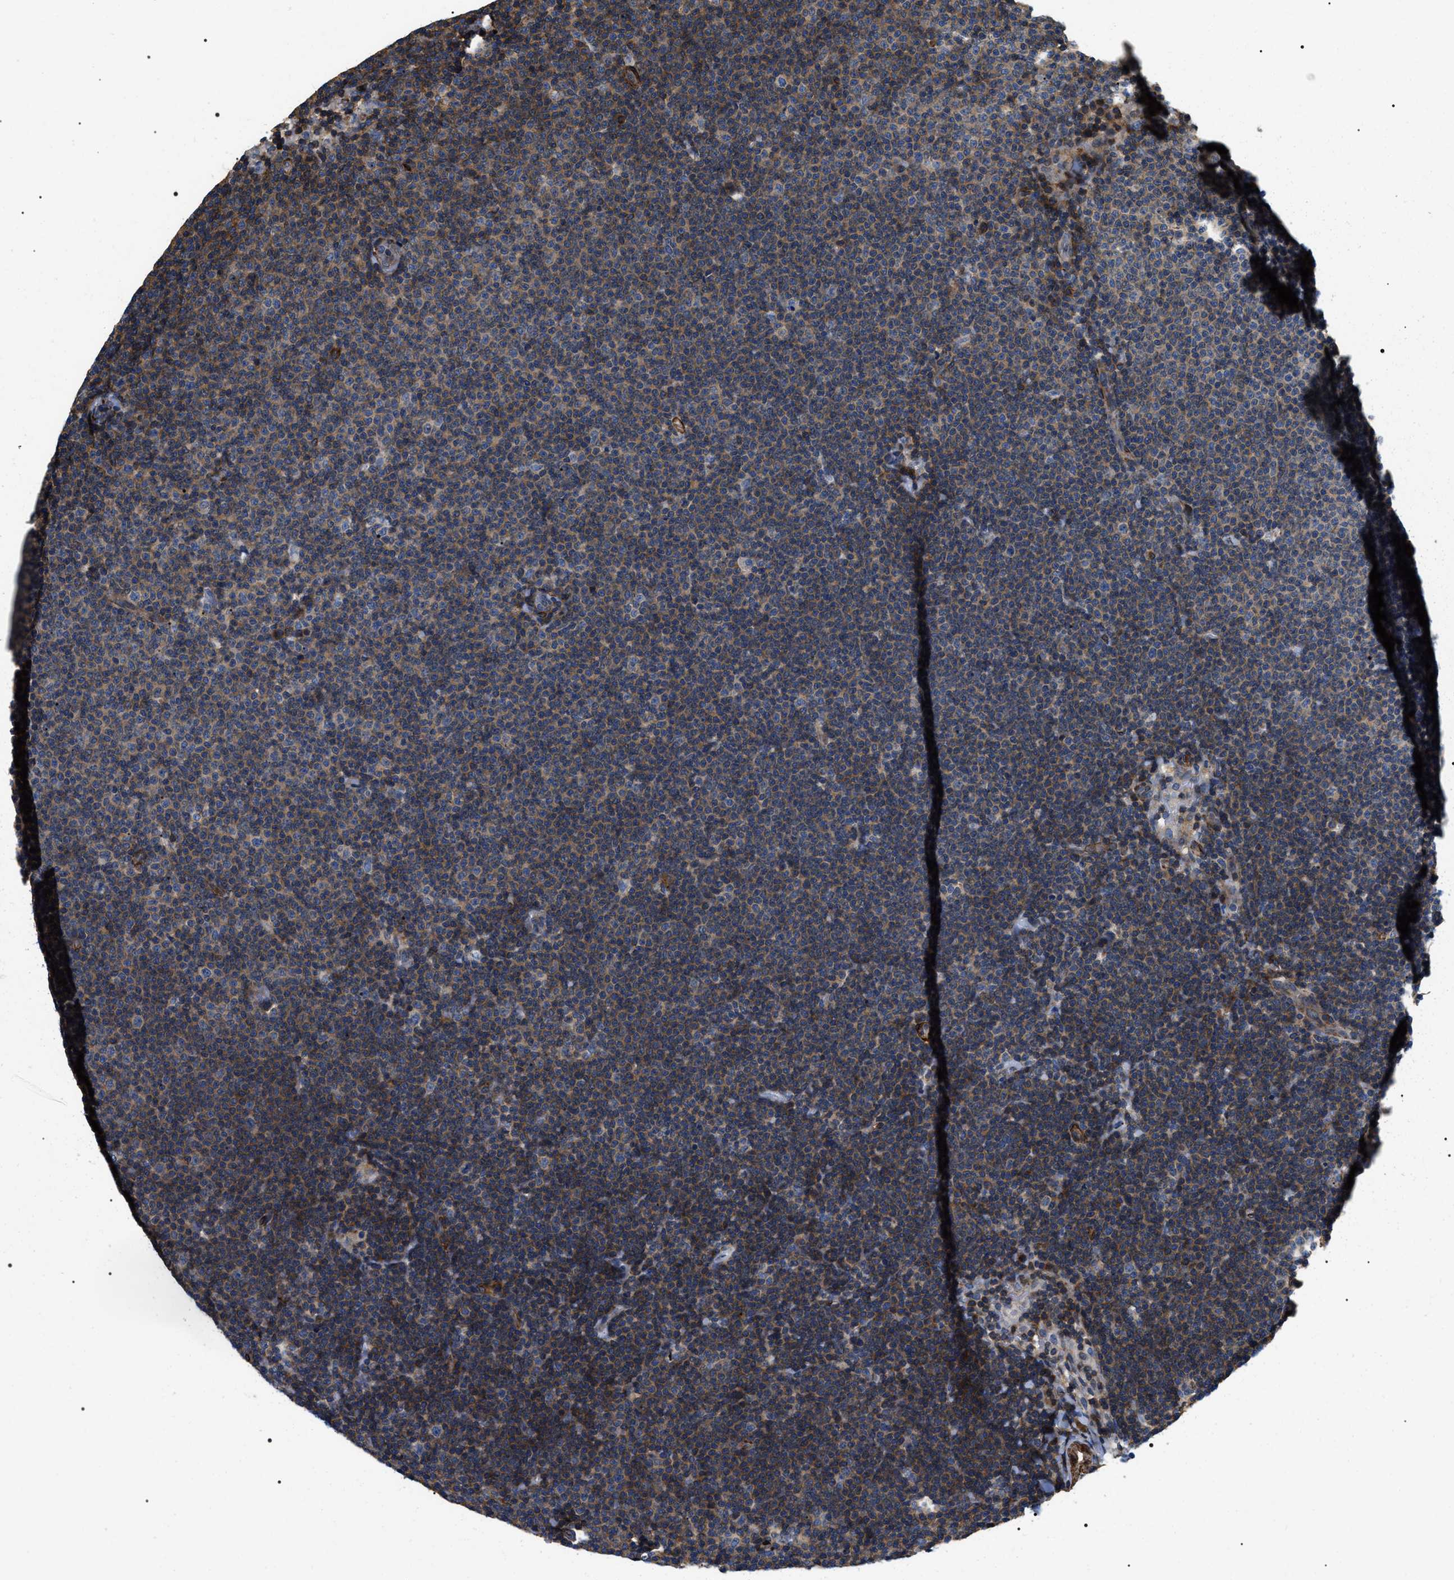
{"staining": {"intensity": "weak", "quantity": ">75%", "location": "cytoplasmic/membranous"}, "tissue": "lymphoma", "cell_type": "Tumor cells", "image_type": "cancer", "snomed": [{"axis": "morphology", "description": "Malignant lymphoma, non-Hodgkin's type, Low grade"}, {"axis": "topography", "description": "Lymph node"}], "caption": "DAB immunohistochemical staining of lymphoma shows weak cytoplasmic/membranous protein expression in approximately >75% of tumor cells. (DAB IHC with brightfield microscopy, high magnification).", "gene": "ZC3HAV1L", "patient": {"sex": "female", "age": 53}}